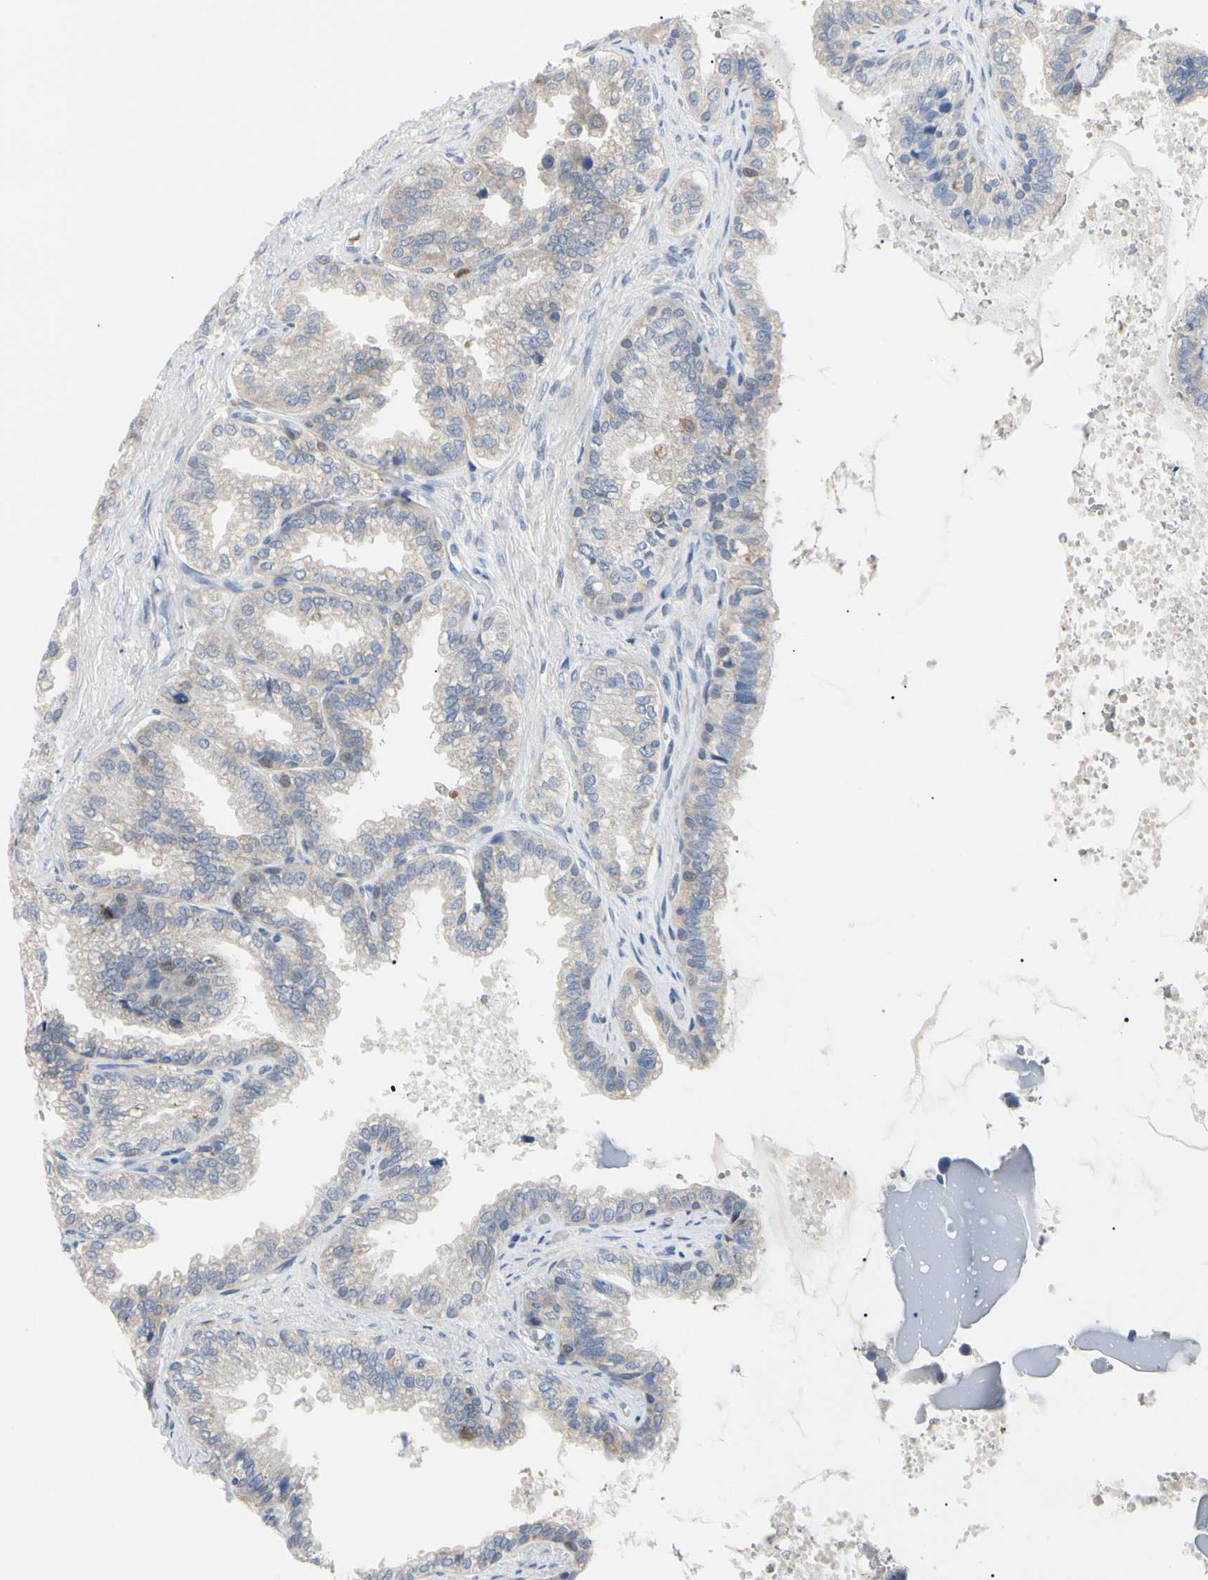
{"staining": {"intensity": "weak", "quantity": "25%-75%", "location": "cytoplasmic/membranous"}, "tissue": "seminal vesicle", "cell_type": "Glandular cells", "image_type": "normal", "snomed": [{"axis": "morphology", "description": "Normal tissue, NOS"}, {"axis": "topography", "description": "Seminal veicle"}], "caption": "Immunohistochemistry of benign seminal vesicle reveals low levels of weak cytoplasmic/membranous expression in approximately 25%-75% of glandular cells.", "gene": "MCL1", "patient": {"sex": "male", "age": 46}}